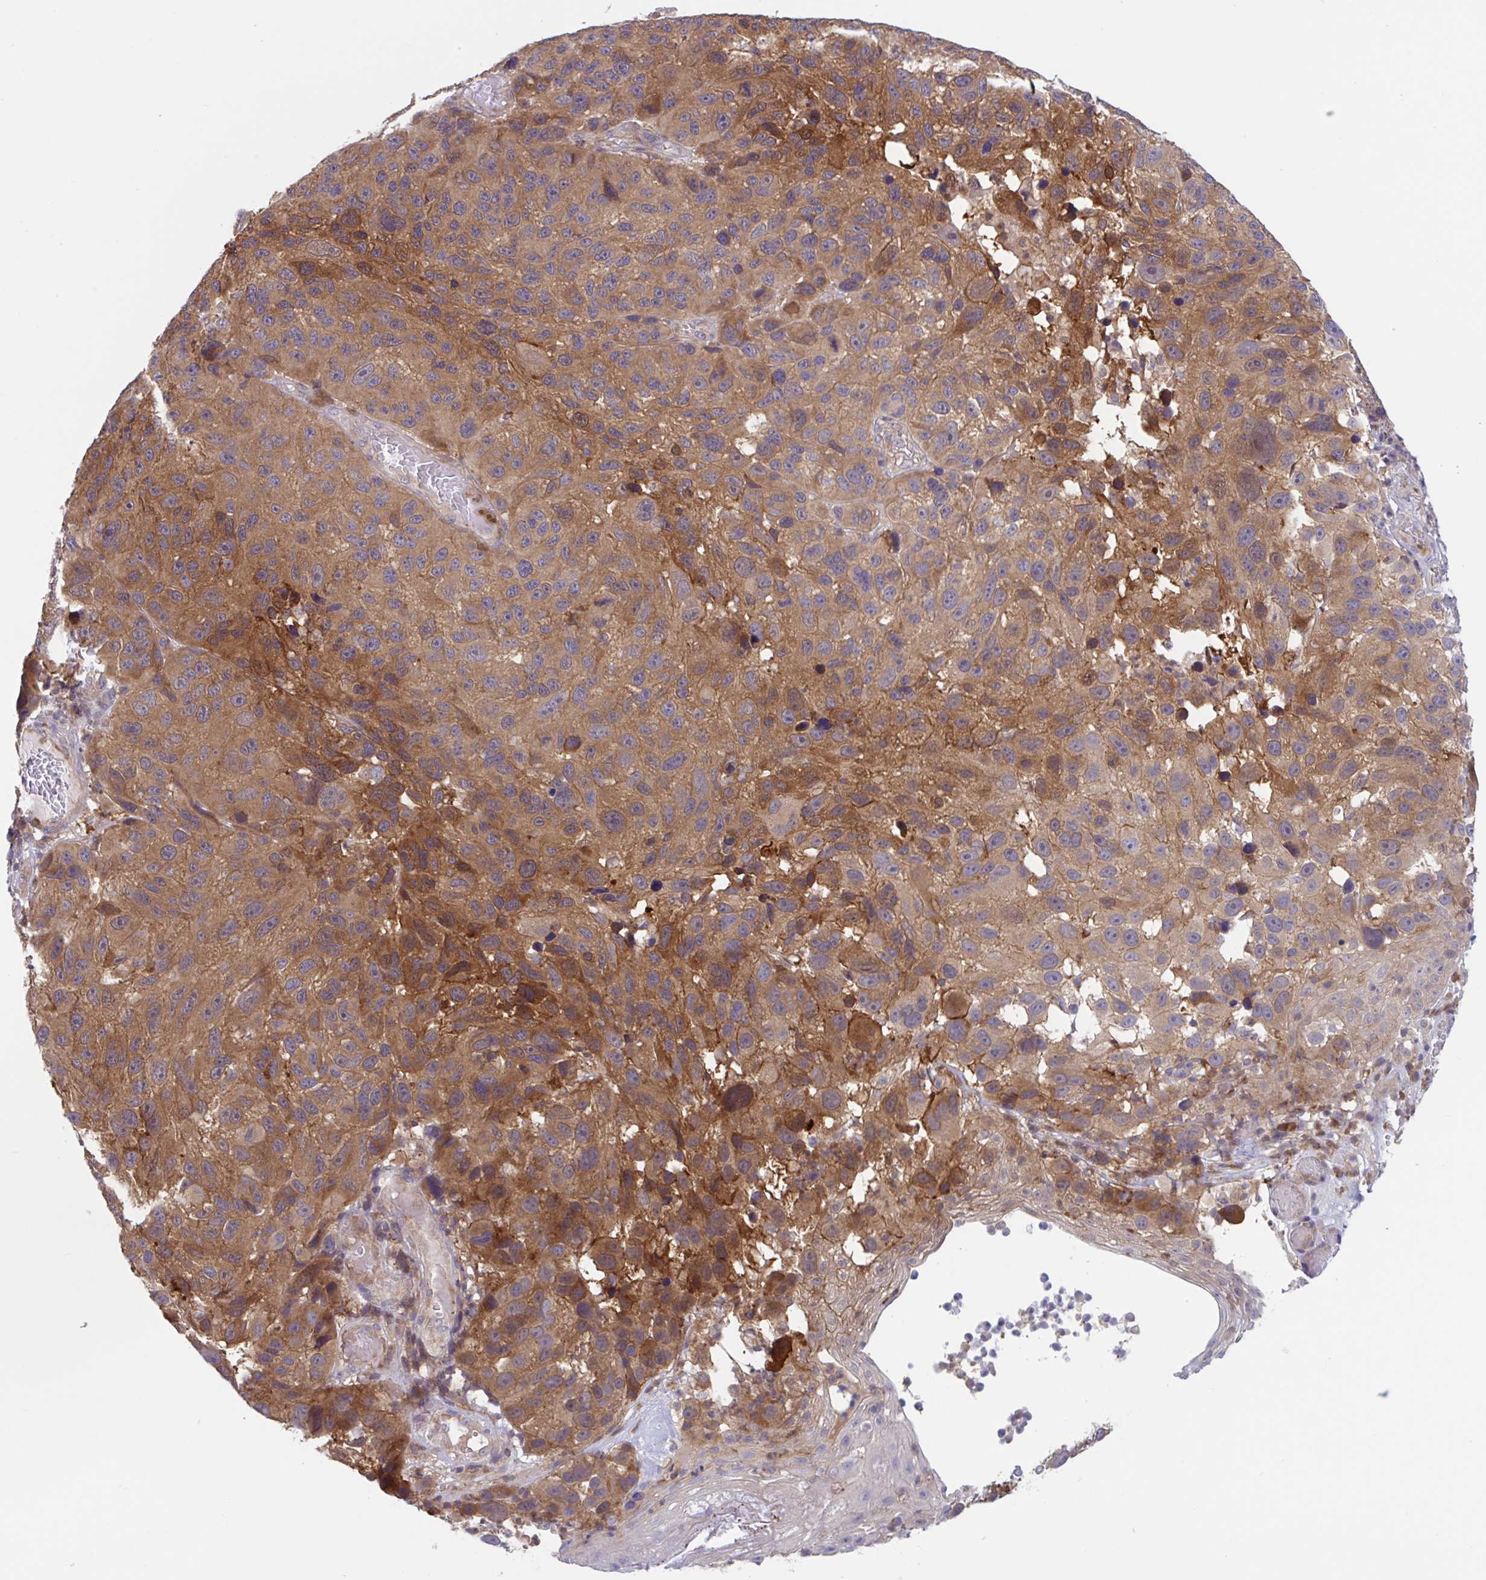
{"staining": {"intensity": "moderate", "quantity": ">75%", "location": "cytoplasmic/membranous"}, "tissue": "melanoma", "cell_type": "Tumor cells", "image_type": "cancer", "snomed": [{"axis": "morphology", "description": "Malignant melanoma, NOS"}, {"axis": "topography", "description": "Skin"}], "caption": "Human malignant melanoma stained for a protein (brown) reveals moderate cytoplasmic/membranous positive staining in about >75% of tumor cells.", "gene": "LMNTD2", "patient": {"sex": "male", "age": 53}}